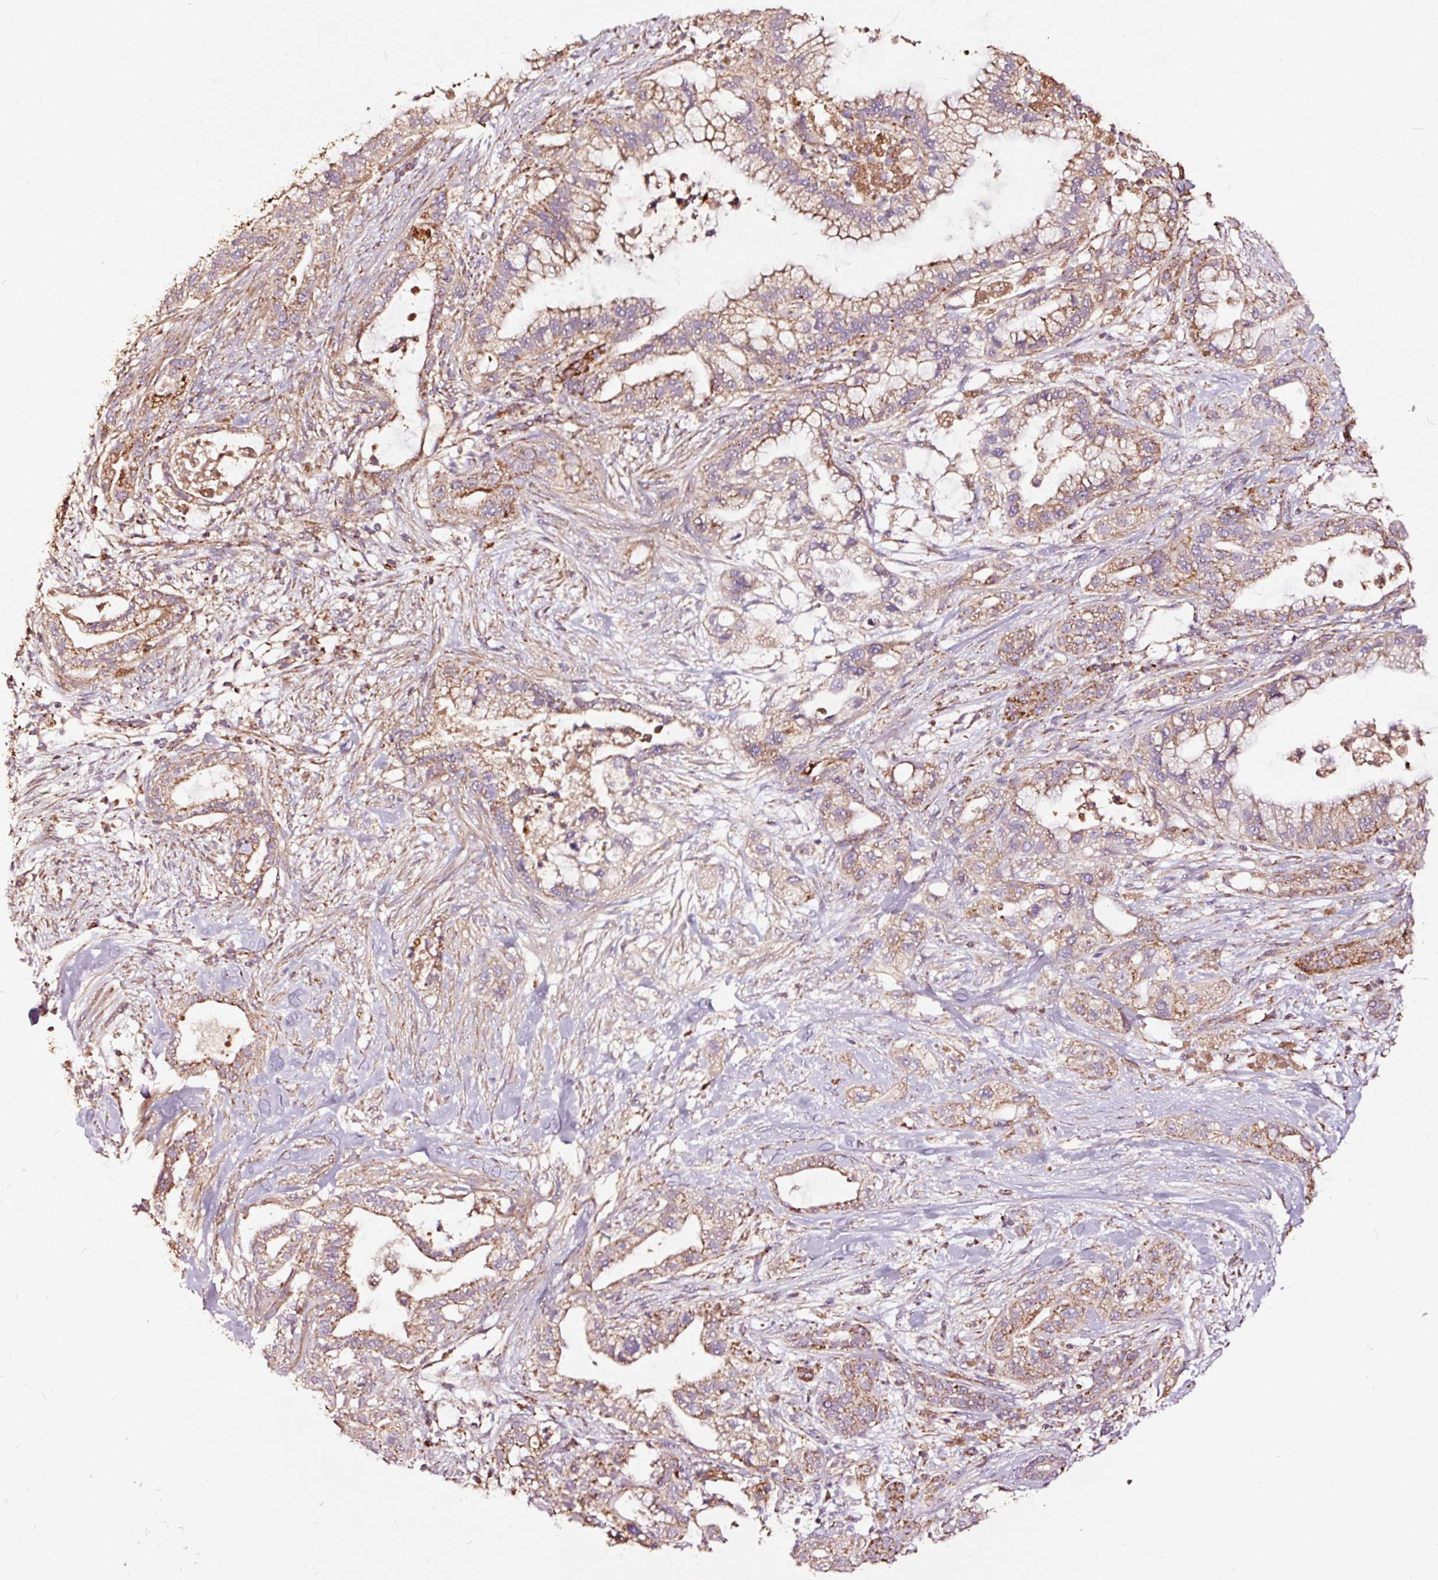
{"staining": {"intensity": "moderate", "quantity": ">75%", "location": "cytoplasmic/membranous"}, "tissue": "pancreatic cancer", "cell_type": "Tumor cells", "image_type": "cancer", "snomed": [{"axis": "morphology", "description": "Adenocarcinoma, NOS"}, {"axis": "topography", "description": "Pancreas"}], "caption": "A high-resolution image shows immunohistochemistry staining of adenocarcinoma (pancreatic), which displays moderate cytoplasmic/membranous staining in about >75% of tumor cells.", "gene": "TPM1", "patient": {"sex": "male", "age": 44}}